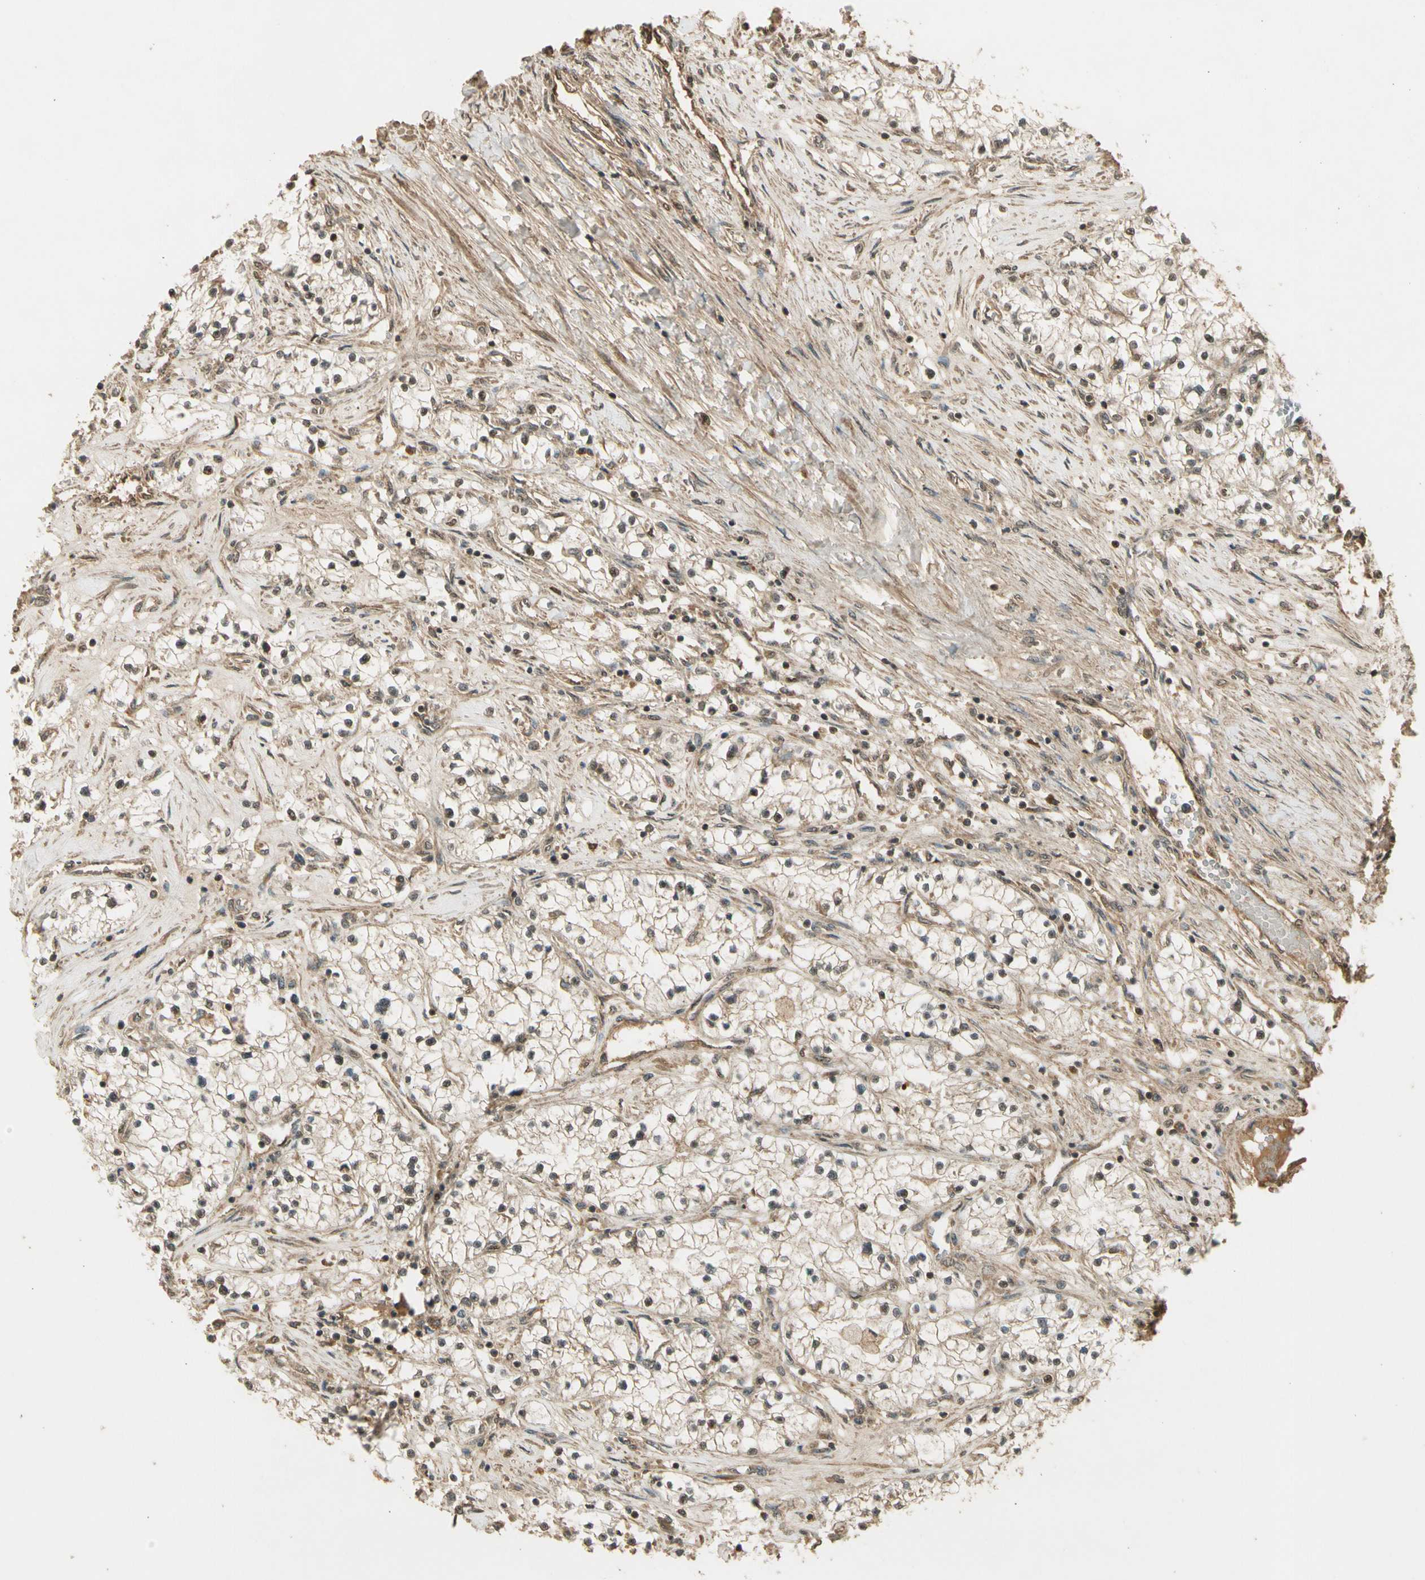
{"staining": {"intensity": "moderate", "quantity": "25%-75%", "location": "nuclear"}, "tissue": "renal cancer", "cell_type": "Tumor cells", "image_type": "cancer", "snomed": [{"axis": "morphology", "description": "Adenocarcinoma, NOS"}, {"axis": "topography", "description": "Kidney"}], "caption": "Tumor cells show moderate nuclear positivity in approximately 25%-75% of cells in renal cancer.", "gene": "GMEB2", "patient": {"sex": "male", "age": 68}}